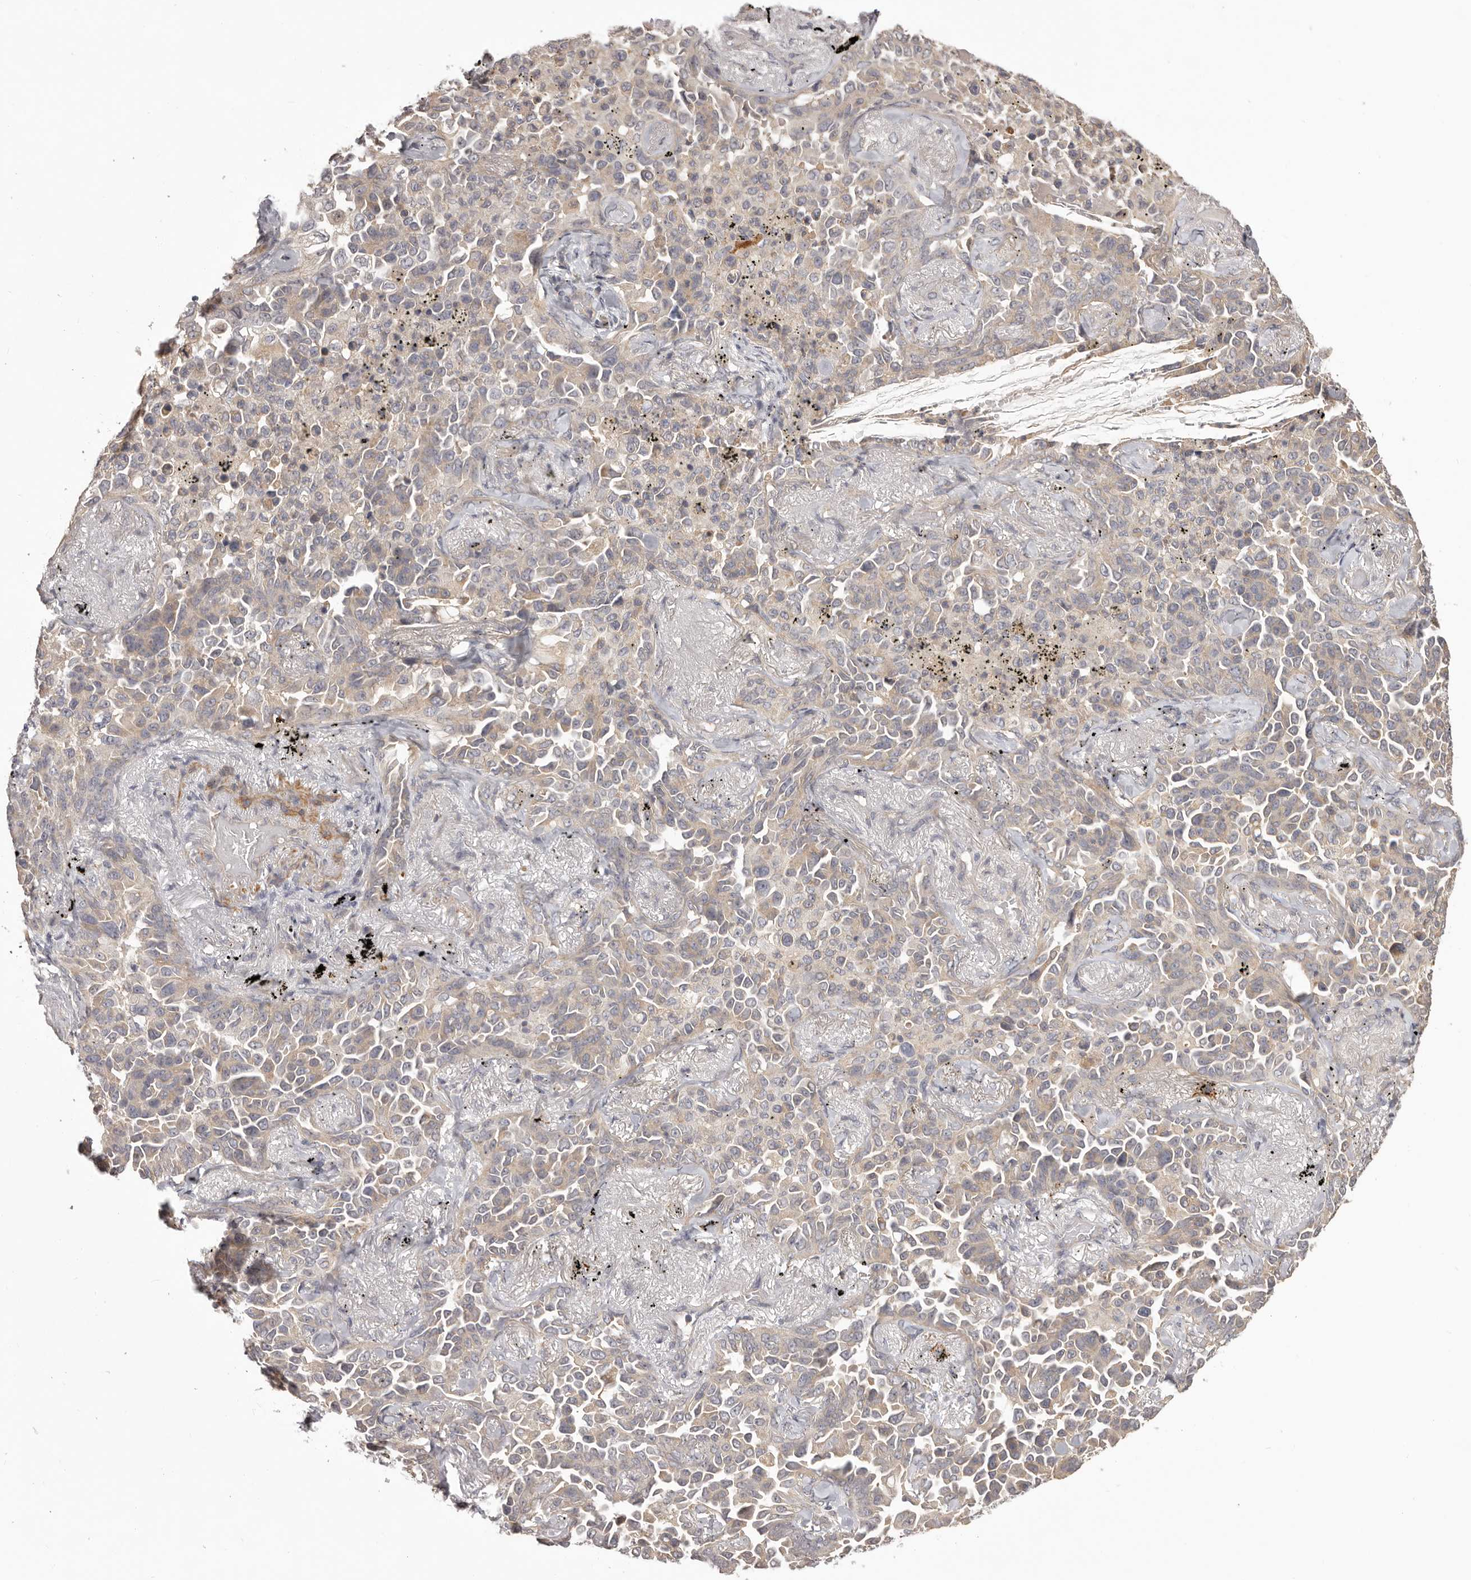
{"staining": {"intensity": "weak", "quantity": ">75%", "location": "cytoplasmic/membranous"}, "tissue": "lung cancer", "cell_type": "Tumor cells", "image_type": "cancer", "snomed": [{"axis": "morphology", "description": "Adenocarcinoma, NOS"}, {"axis": "topography", "description": "Lung"}], "caption": "Immunohistochemical staining of lung adenocarcinoma shows low levels of weak cytoplasmic/membranous expression in approximately >75% of tumor cells.", "gene": "HRH1", "patient": {"sex": "female", "age": 67}}